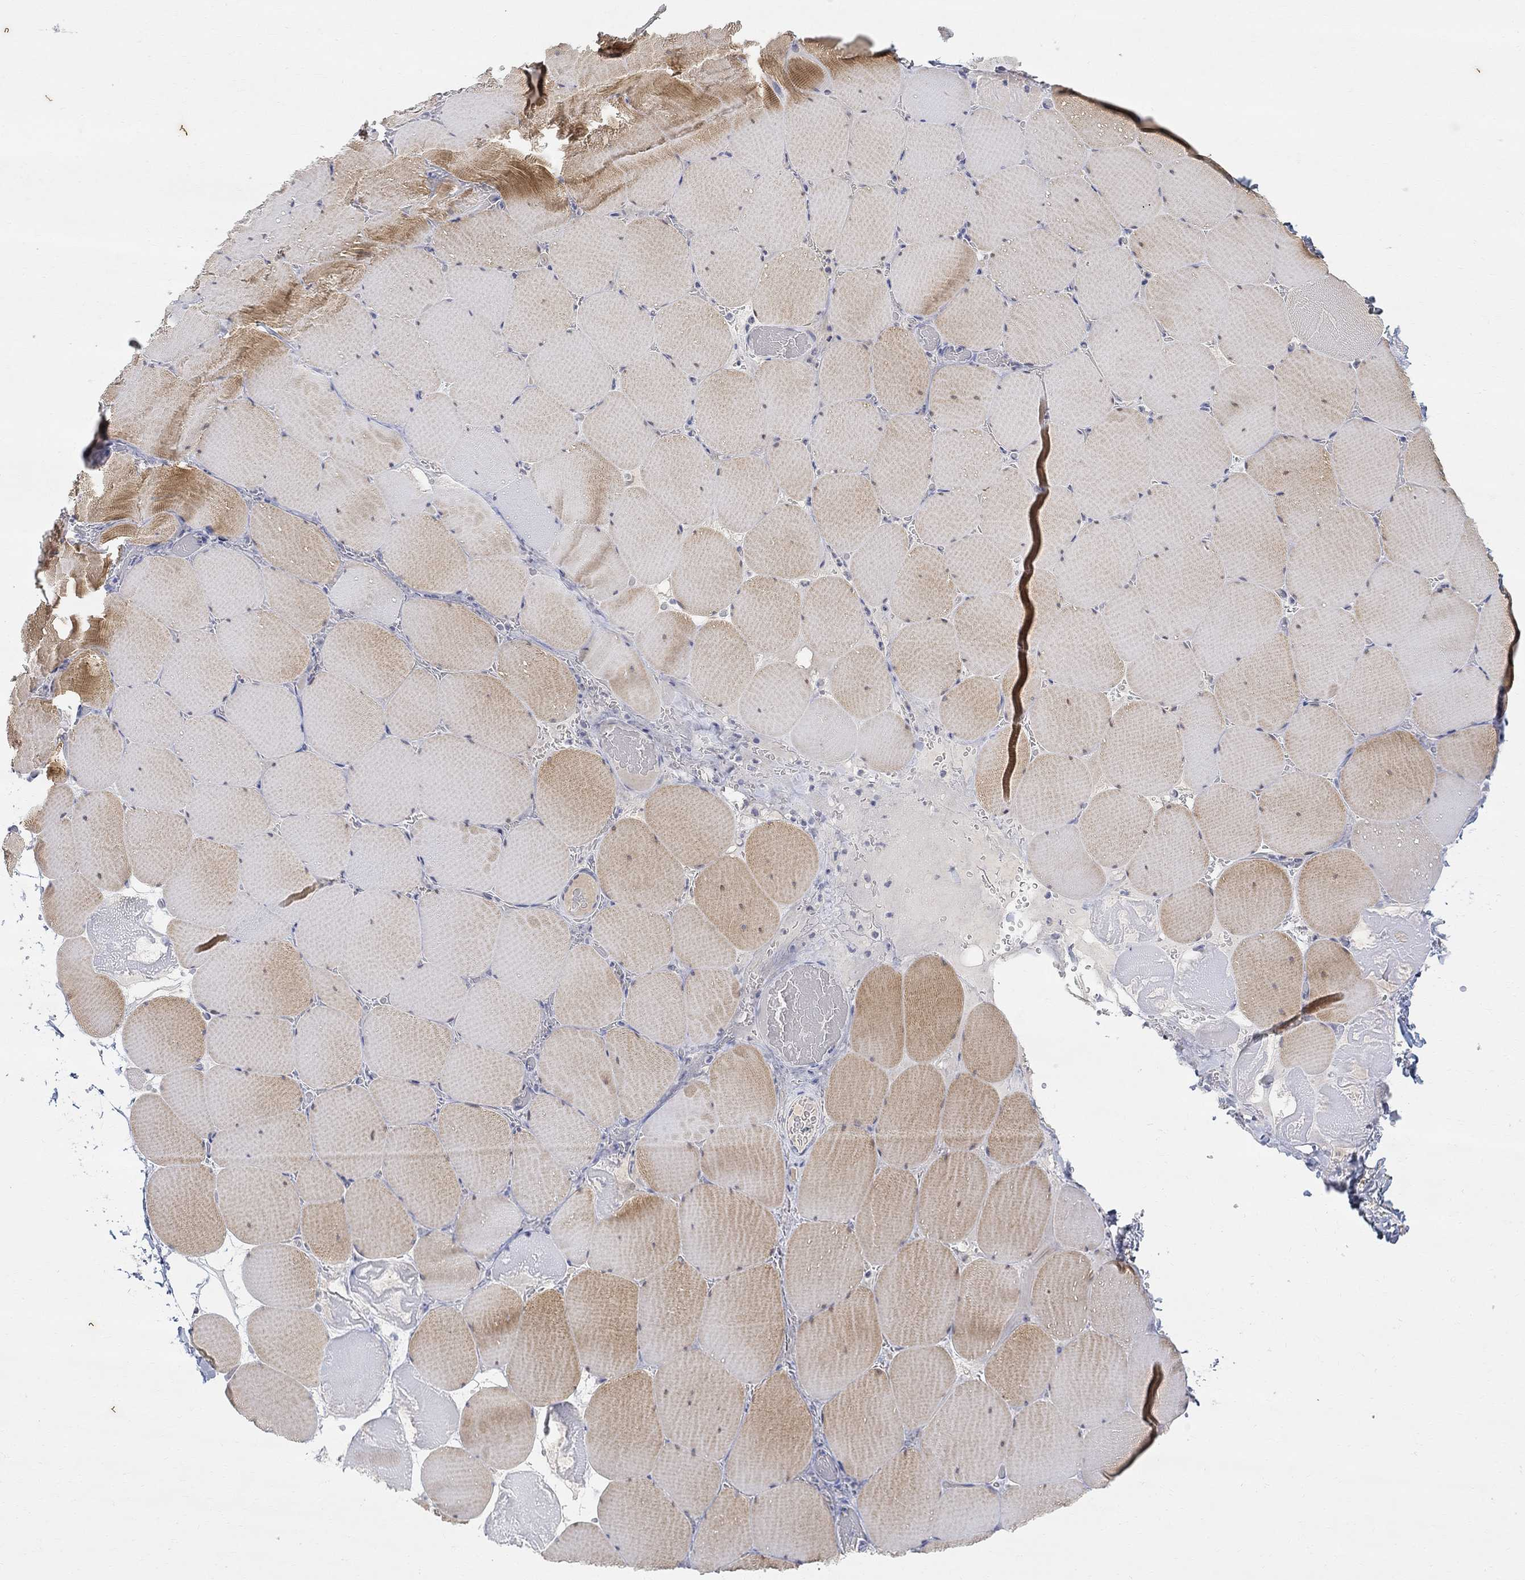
{"staining": {"intensity": "moderate", "quantity": "25%-75%", "location": "cytoplasmic/membranous"}, "tissue": "skeletal muscle", "cell_type": "Myocytes", "image_type": "normal", "snomed": [{"axis": "morphology", "description": "Normal tissue, NOS"}, {"axis": "morphology", "description": "Malignant melanoma, Metastatic site"}, {"axis": "topography", "description": "Skeletal muscle"}], "caption": "A photomicrograph showing moderate cytoplasmic/membranous positivity in approximately 25%-75% of myocytes in benign skeletal muscle, as visualized by brown immunohistochemical staining.", "gene": "FNDC5", "patient": {"sex": "male", "age": 50}}